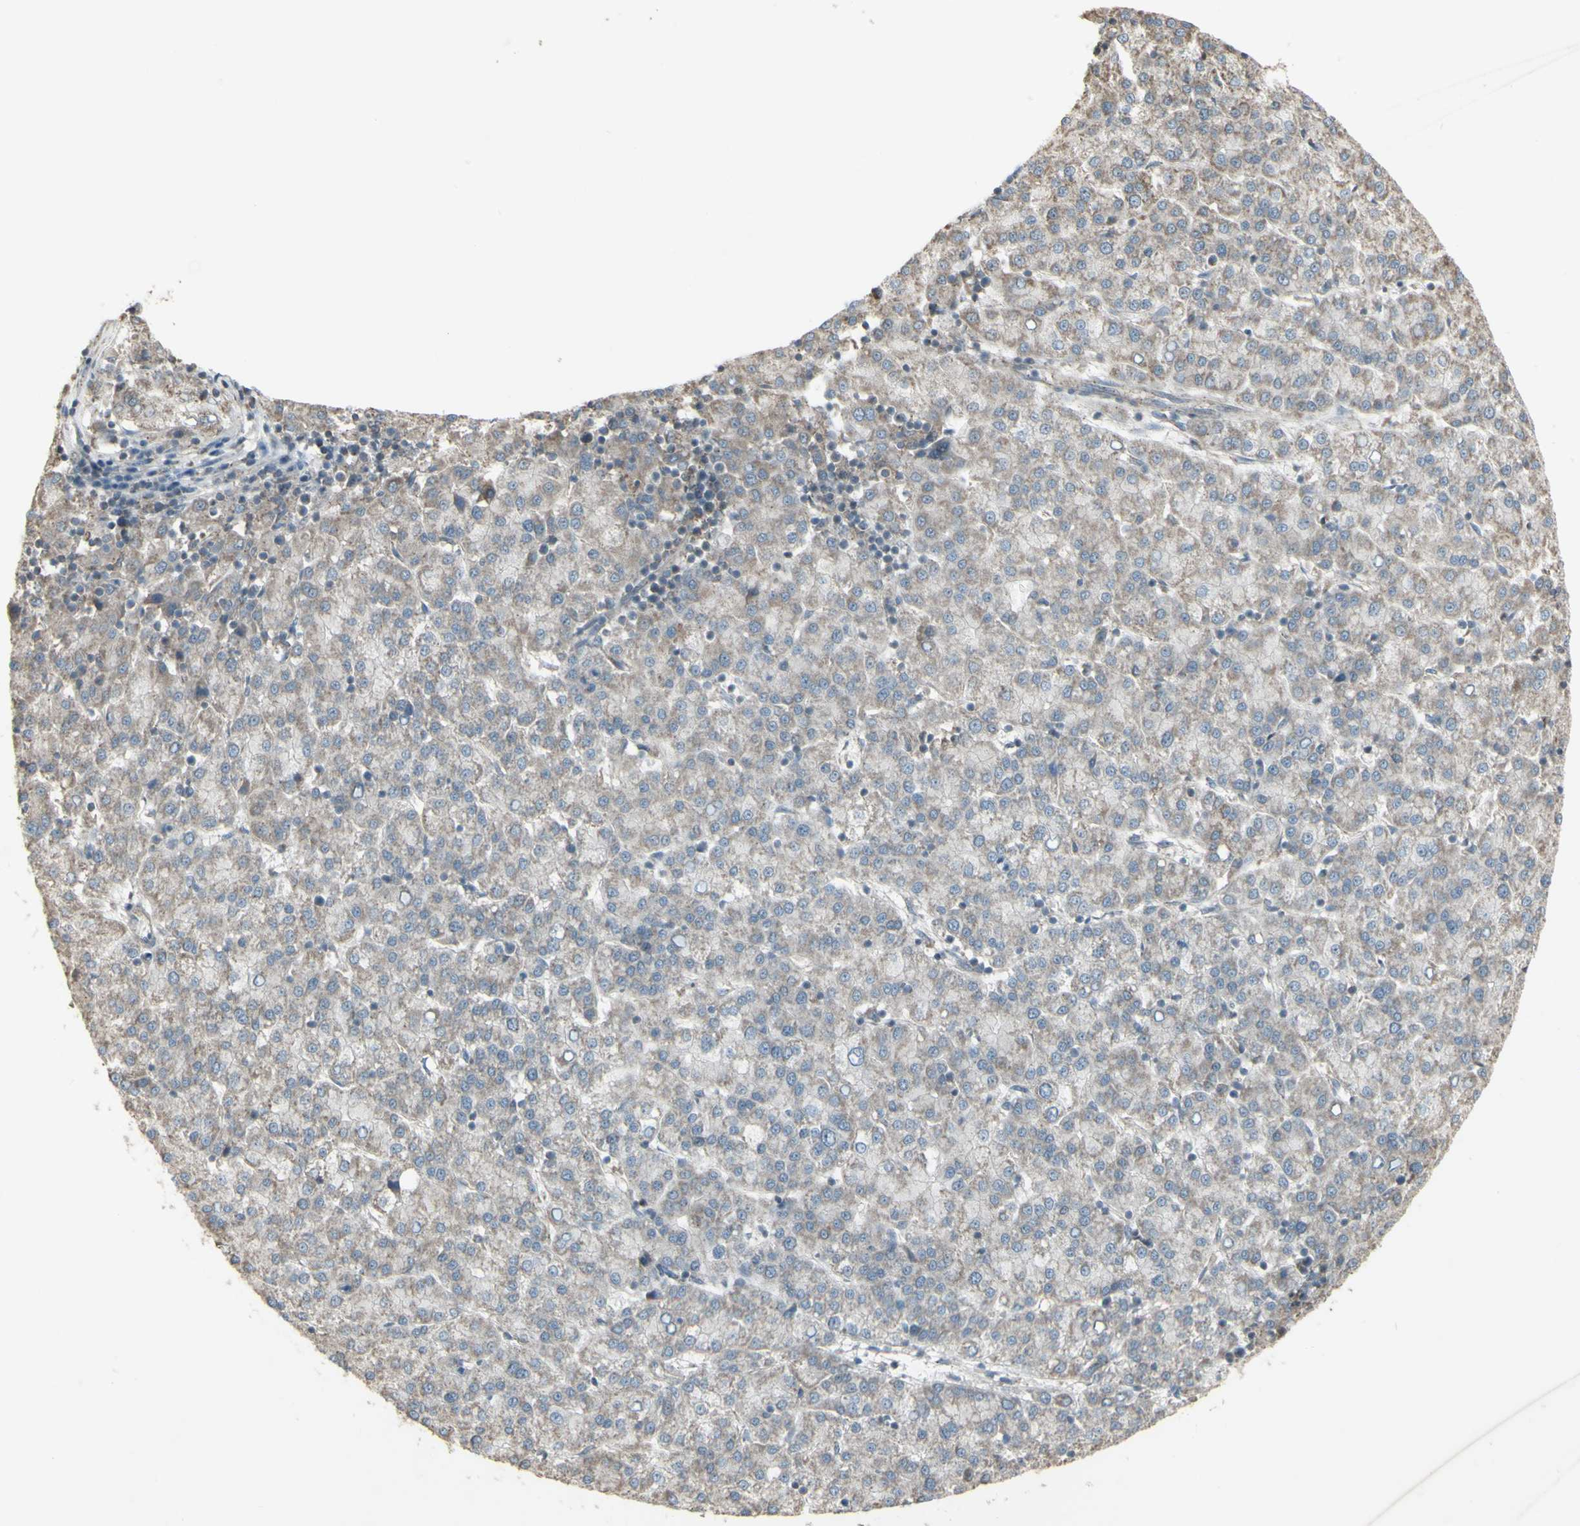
{"staining": {"intensity": "negative", "quantity": "none", "location": "none"}, "tissue": "liver cancer", "cell_type": "Tumor cells", "image_type": "cancer", "snomed": [{"axis": "morphology", "description": "Carcinoma, Hepatocellular, NOS"}, {"axis": "topography", "description": "Liver"}], "caption": "Tumor cells are negative for protein expression in human liver hepatocellular carcinoma.", "gene": "FXYD3", "patient": {"sex": "female", "age": 58}}